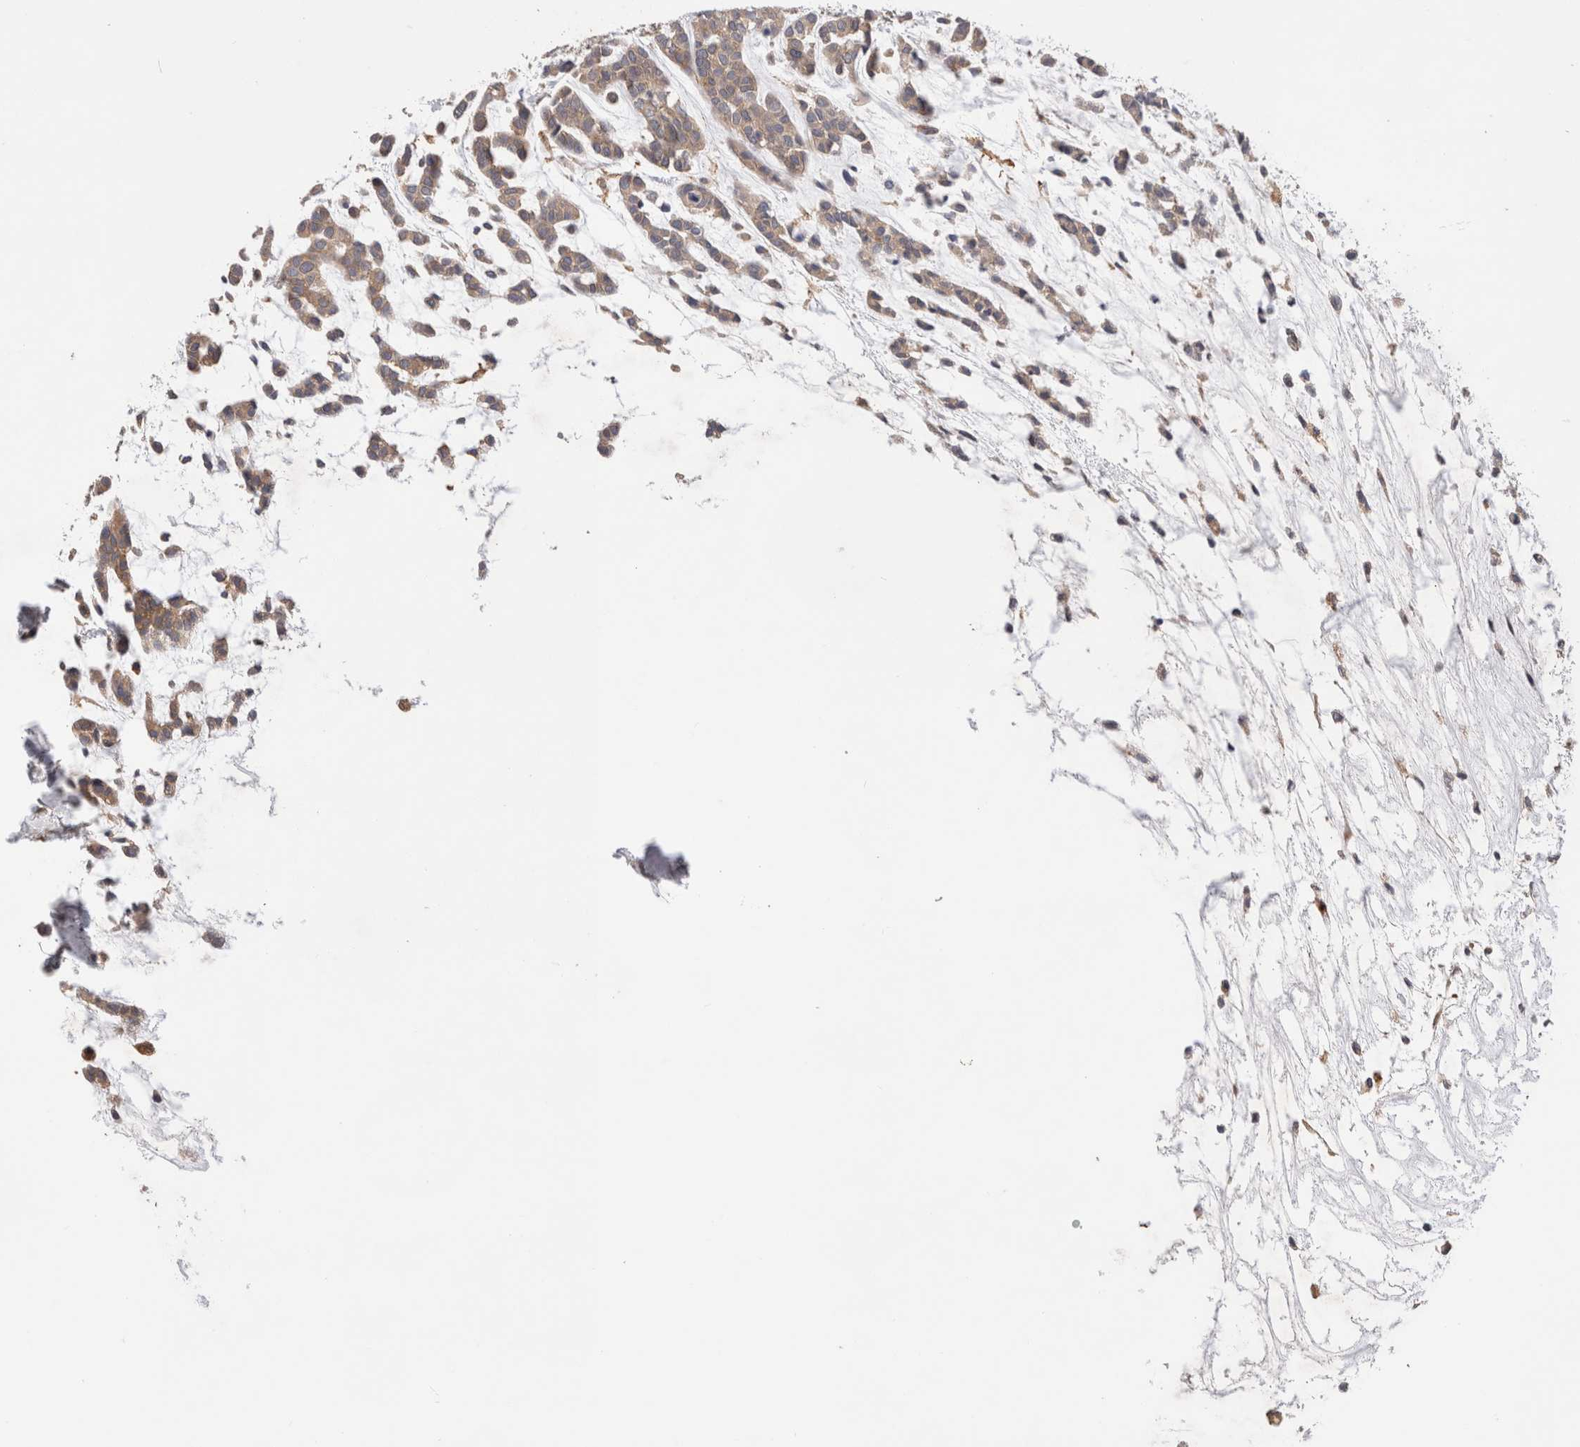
{"staining": {"intensity": "moderate", "quantity": ">75%", "location": "cytoplasmic/membranous"}, "tissue": "head and neck cancer", "cell_type": "Tumor cells", "image_type": "cancer", "snomed": [{"axis": "morphology", "description": "Adenocarcinoma, NOS"}, {"axis": "morphology", "description": "Adenoma, NOS"}, {"axis": "topography", "description": "Head-Neck"}], "caption": "IHC (DAB (3,3'-diaminobenzidine)) staining of adenocarcinoma (head and neck) shows moderate cytoplasmic/membranous protein staining in approximately >75% of tumor cells.", "gene": "BNIP2", "patient": {"sex": "female", "age": 55}}